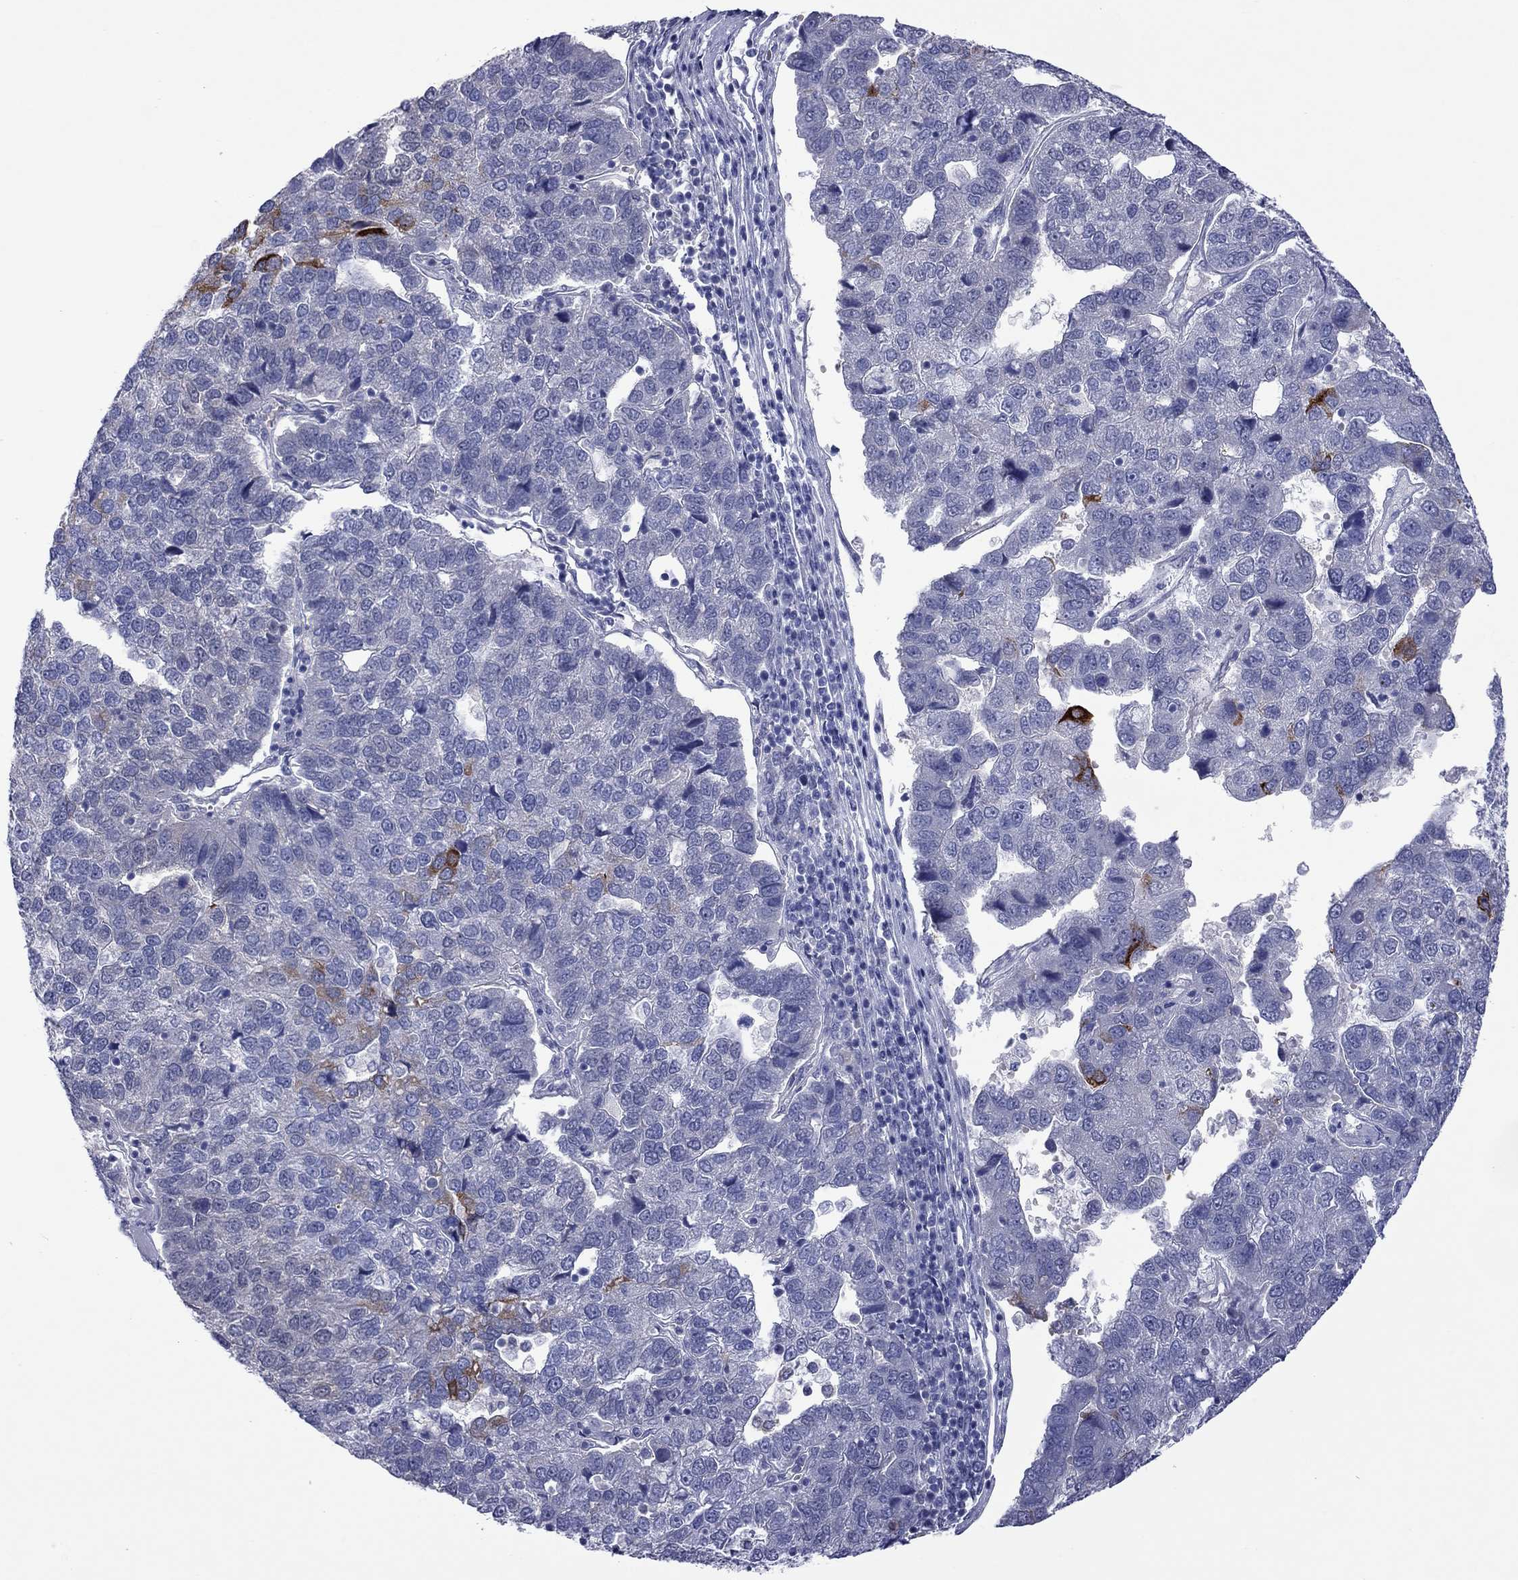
{"staining": {"intensity": "strong", "quantity": "<25%", "location": "cytoplasmic/membranous"}, "tissue": "pancreatic cancer", "cell_type": "Tumor cells", "image_type": "cancer", "snomed": [{"axis": "morphology", "description": "Adenocarcinoma, NOS"}, {"axis": "topography", "description": "Pancreas"}], "caption": "Immunohistochemistry (IHC) image of pancreatic cancer (adenocarcinoma) stained for a protein (brown), which reveals medium levels of strong cytoplasmic/membranous expression in about <25% of tumor cells.", "gene": "CTNNBIP1", "patient": {"sex": "female", "age": 61}}